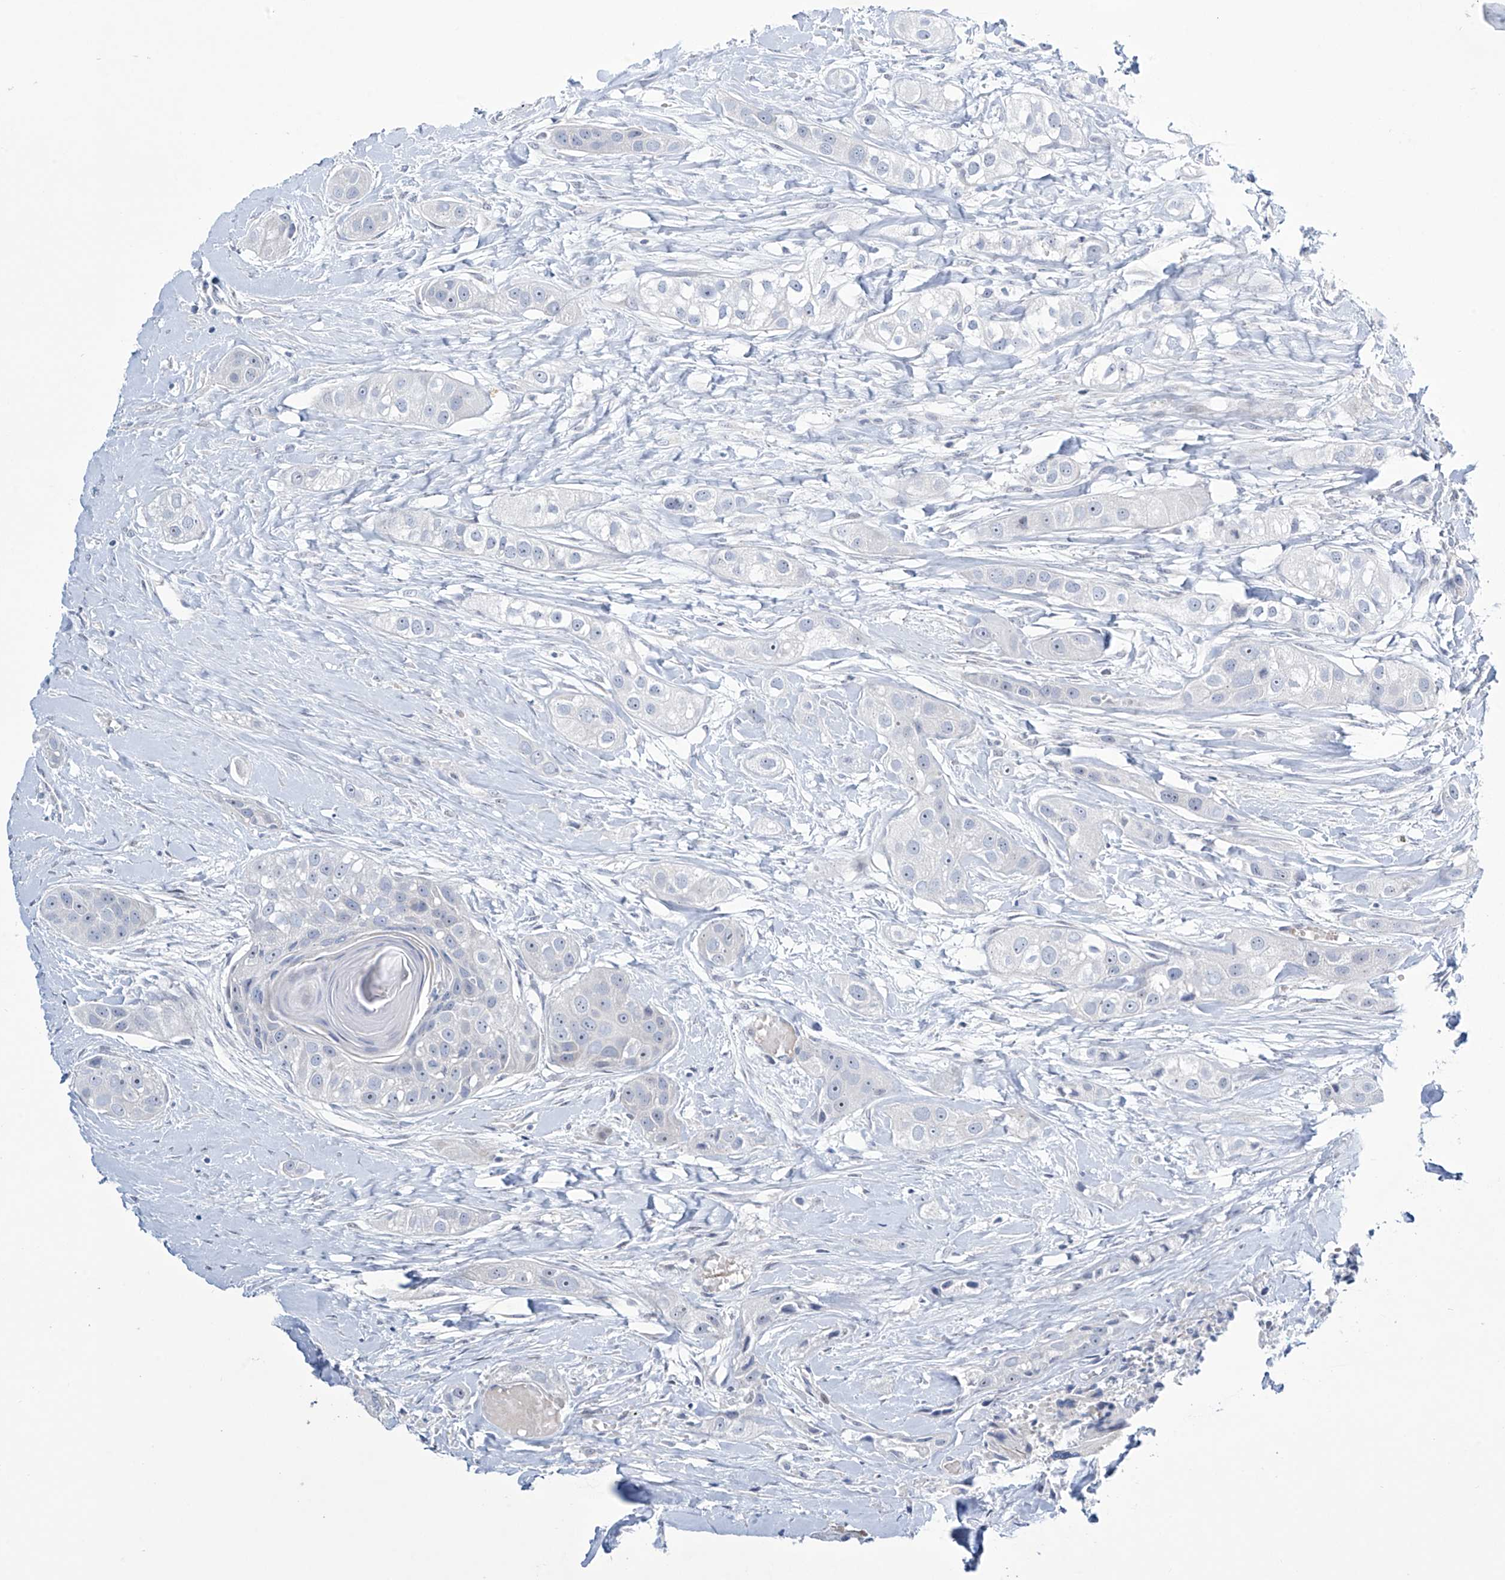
{"staining": {"intensity": "negative", "quantity": "none", "location": "none"}, "tissue": "head and neck cancer", "cell_type": "Tumor cells", "image_type": "cancer", "snomed": [{"axis": "morphology", "description": "Normal tissue, NOS"}, {"axis": "morphology", "description": "Squamous cell carcinoma, NOS"}, {"axis": "topography", "description": "Skeletal muscle"}, {"axis": "topography", "description": "Head-Neck"}], "caption": "Tumor cells show no significant expression in squamous cell carcinoma (head and neck). (DAB (3,3'-diaminobenzidine) immunohistochemistry (IHC) visualized using brightfield microscopy, high magnification).", "gene": "TRIM60", "patient": {"sex": "male", "age": 51}}